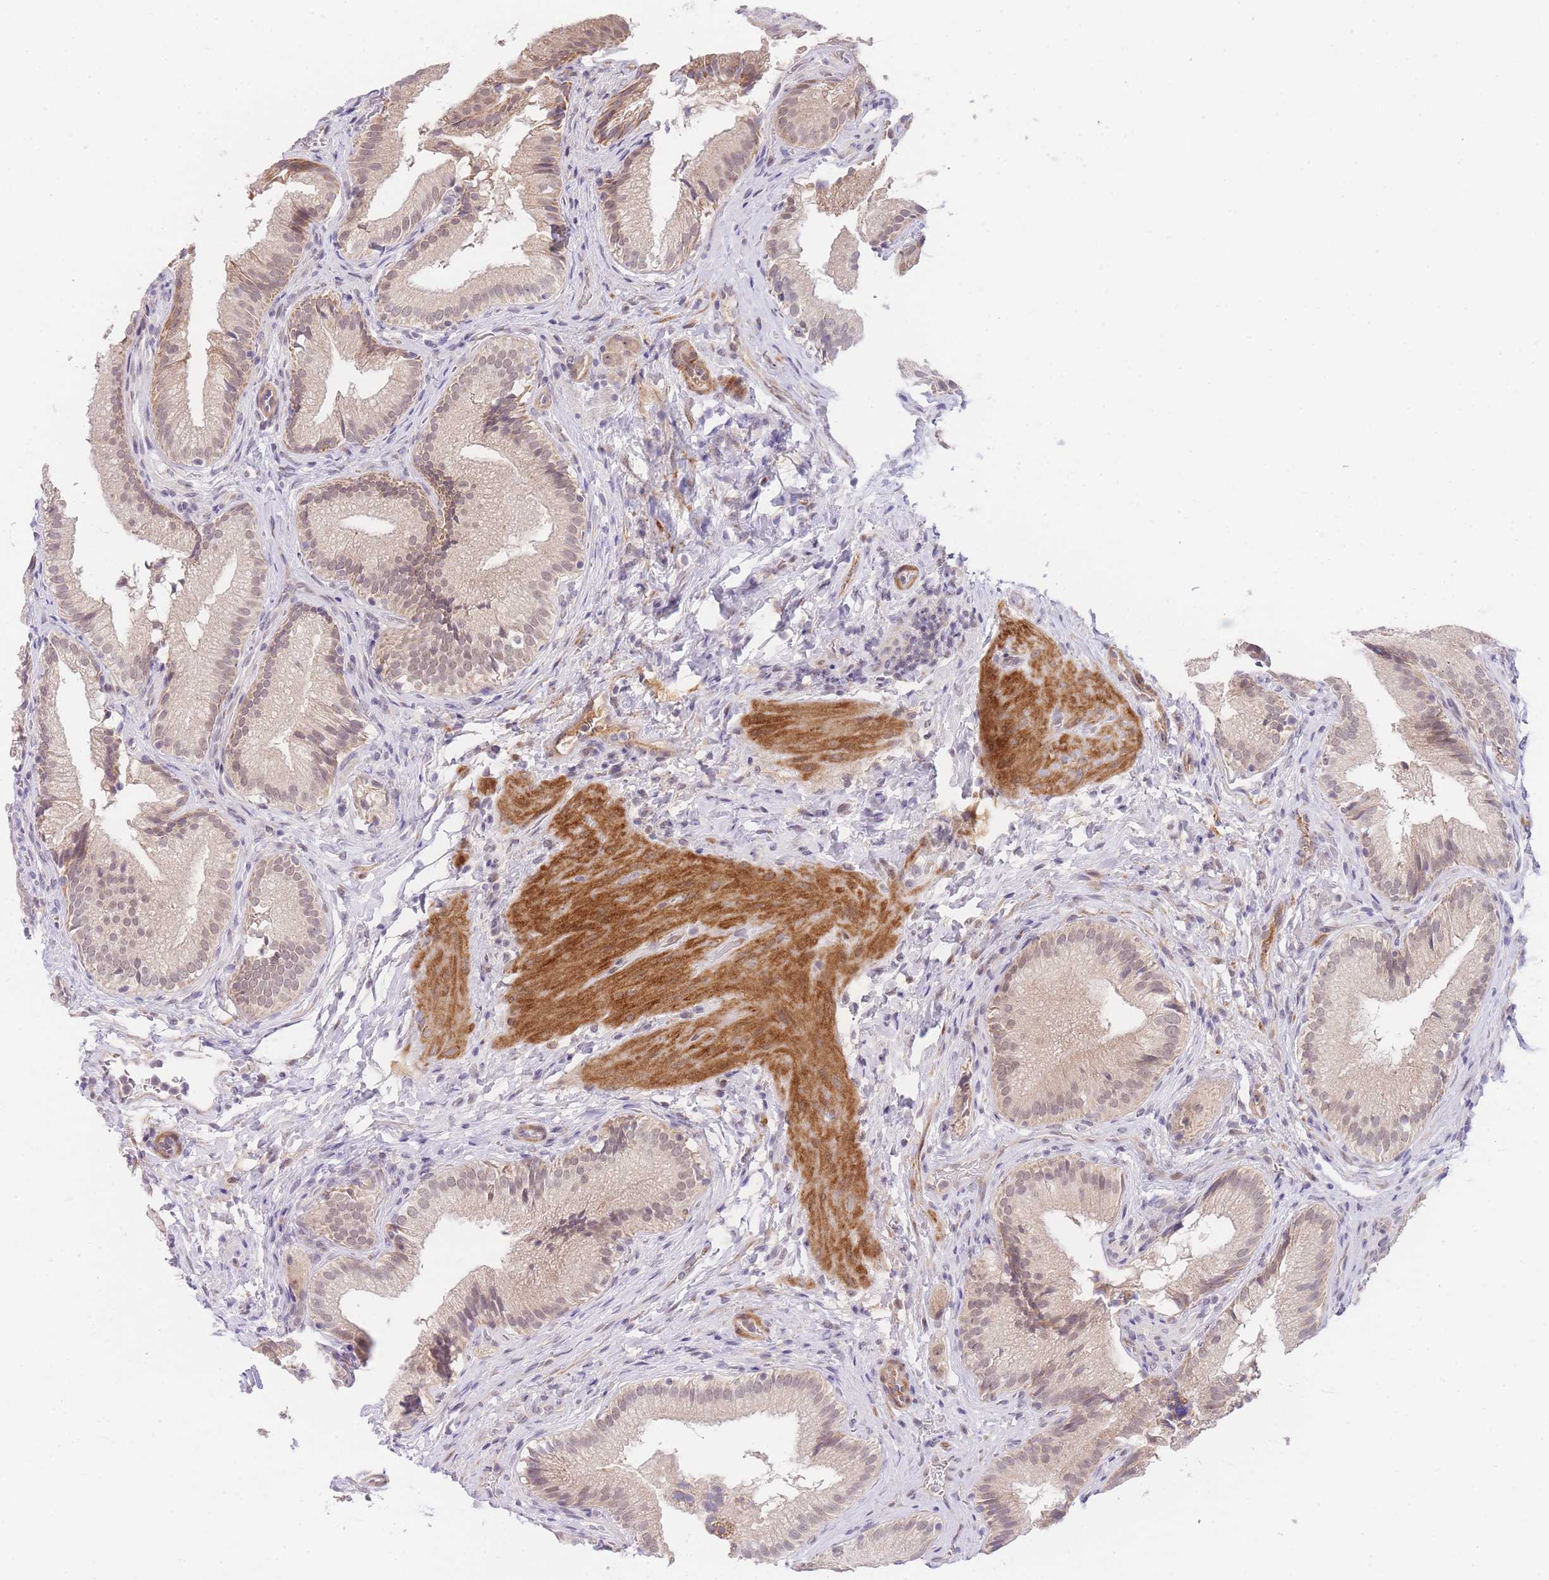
{"staining": {"intensity": "moderate", "quantity": ">75%", "location": "cytoplasmic/membranous,nuclear"}, "tissue": "gallbladder", "cell_type": "Glandular cells", "image_type": "normal", "snomed": [{"axis": "morphology", "description": "Normal tissue, NOS"}, {"axis": "topography", "description": "Gallbladder"}], "caption": "Gallbladder stained with DAB (3,3'-diaminobenzidine) IHC exhibits medium levels of moderate cytoplasmic/membranous,nuclear staining in approximately >75% of glandular cells.", "gene": "SLC25A33", "patient": {"sex": "female", "age": 30}}